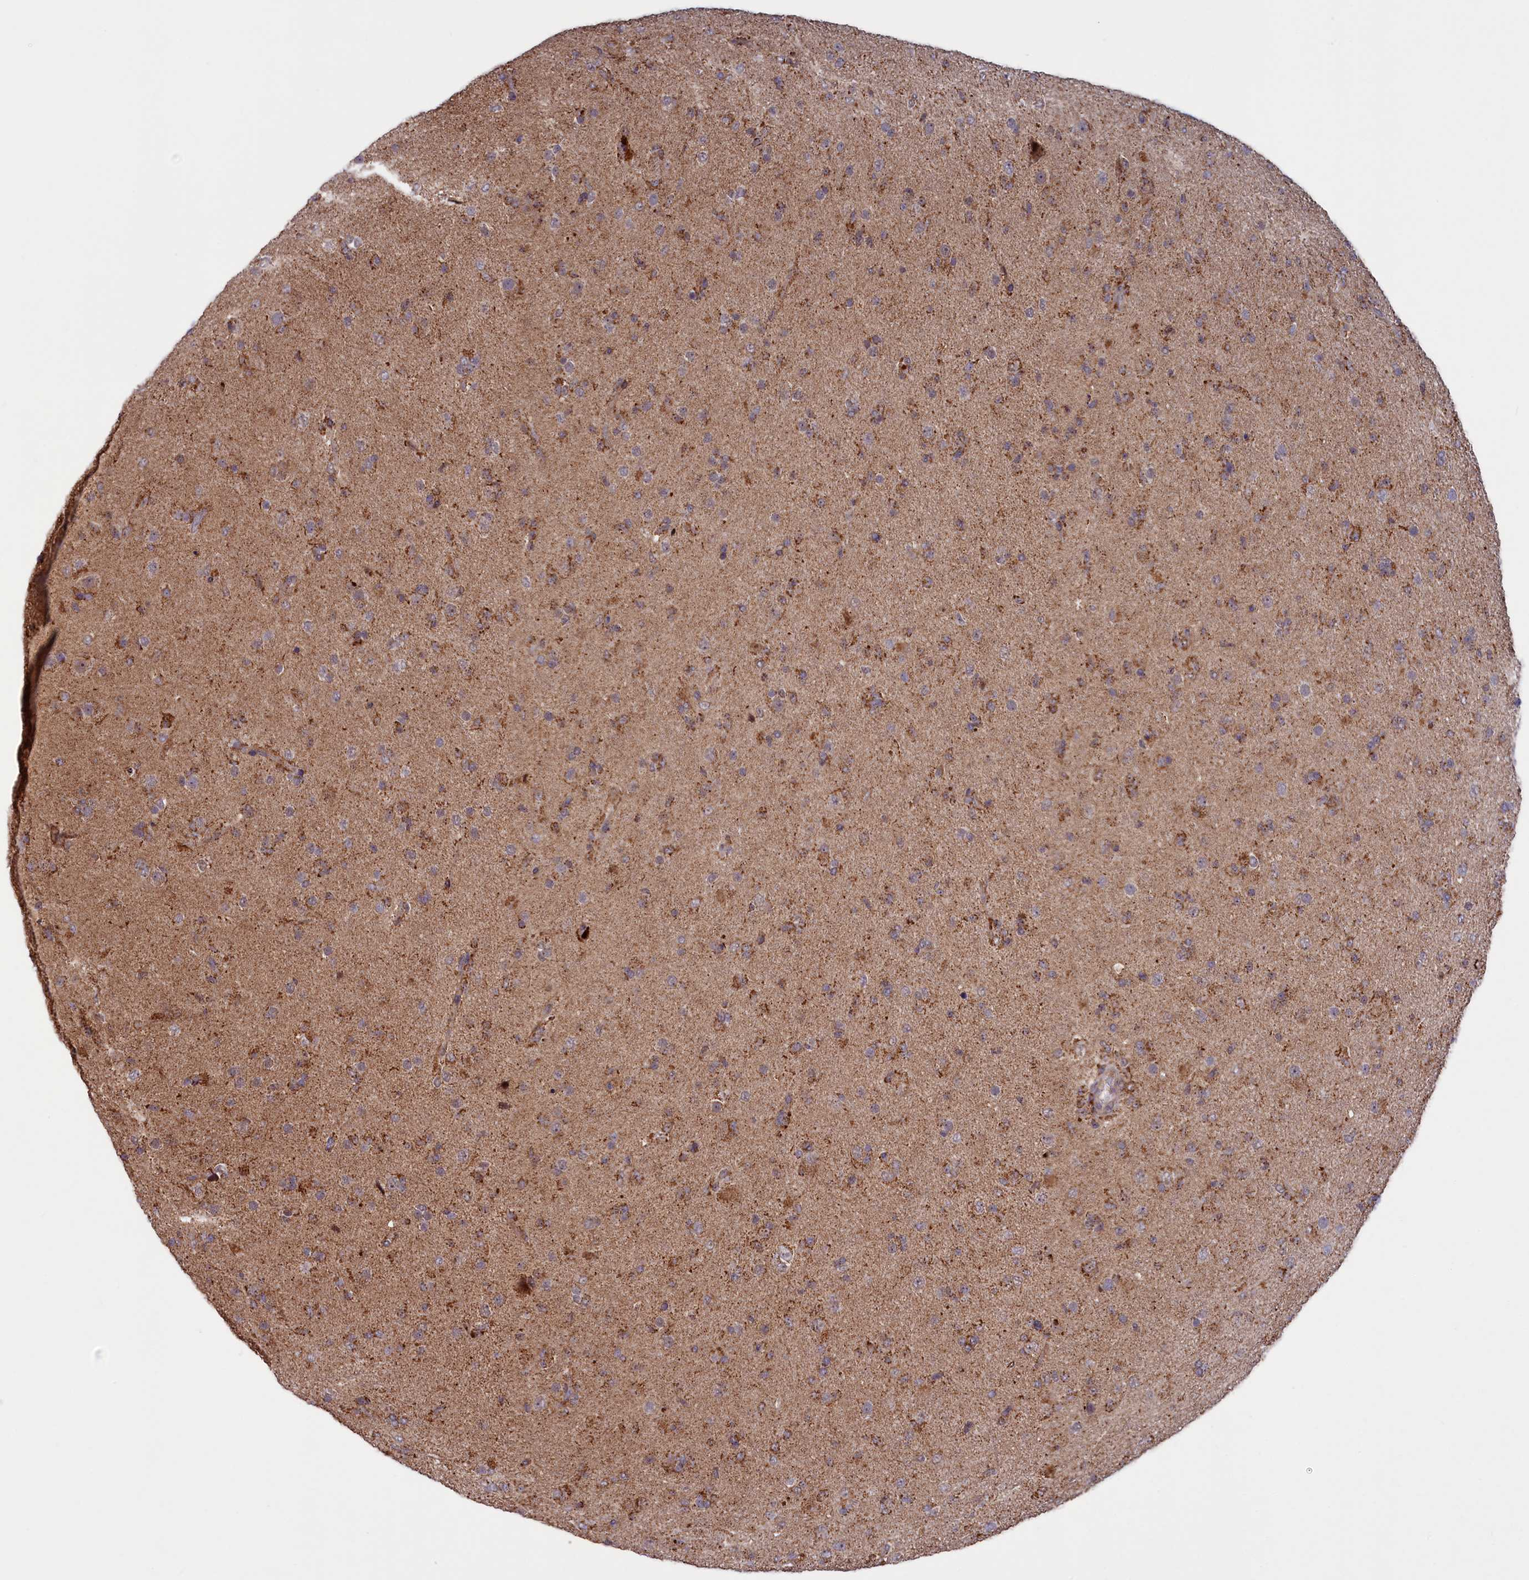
{"staining": {"intensity": "moderate", "quantity": ">75%", "location": "cytoplasmic/membranous"}, "tissue": "glioma", "cell_type": "Tumor cells", "image_type": "cancer", "snomed": [{"axis": "morphology", "description": "Glioma, malignant, Low grade"}, {"axis": "topography", "description": "Brain"}], "caption": "IHC of malignant glioma (low-grade) exhibits medium levels of moderate cytoplasmic/membranous expression in about >75% of tumor cells.", "gene": "DUS3L", "patient": {"sex": "male", "age": 65}}